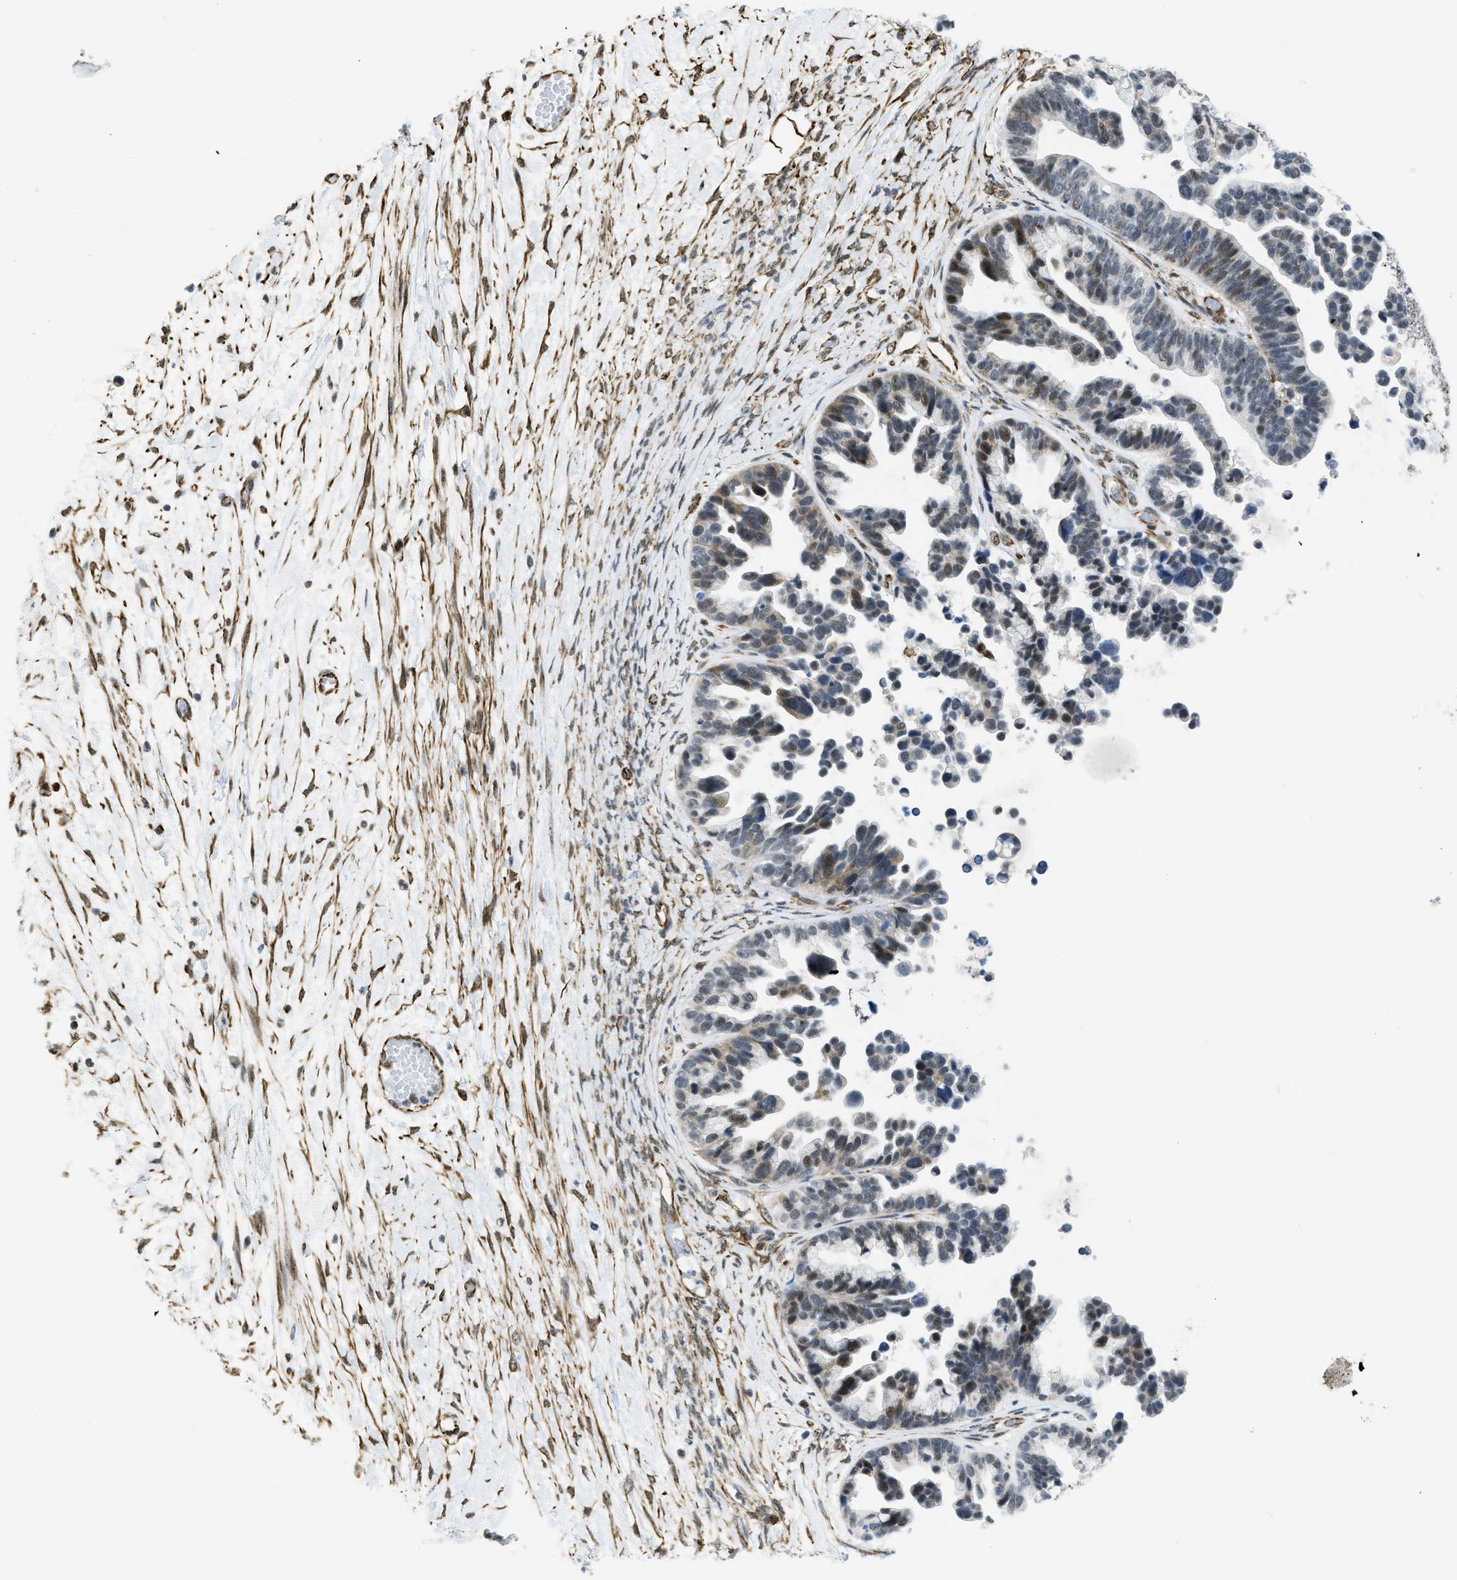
{"staining": {"intensity": "weak", "quantity": "25%-75%", "location": "nuclear"}, "tissue": "ovarian cancer", "cell_type": "Tumor cells", "image_type": "cancer", "snomed": [{"axis": "morphology", "description": "Cystadenocarcinoma, serous, NOS"}, {"axis": "topography", "description": "Ovary"}], "caption": "Protein staining demonstrates weak nuclear positivity in approximately 25%-75% of tumor cells in ovarian serous cystadenocarcinoma. (IHC, brightfield microscopy, high magnification).", "gene": "LRRC8B", "patient": {"sex": "female", "age": 56}}